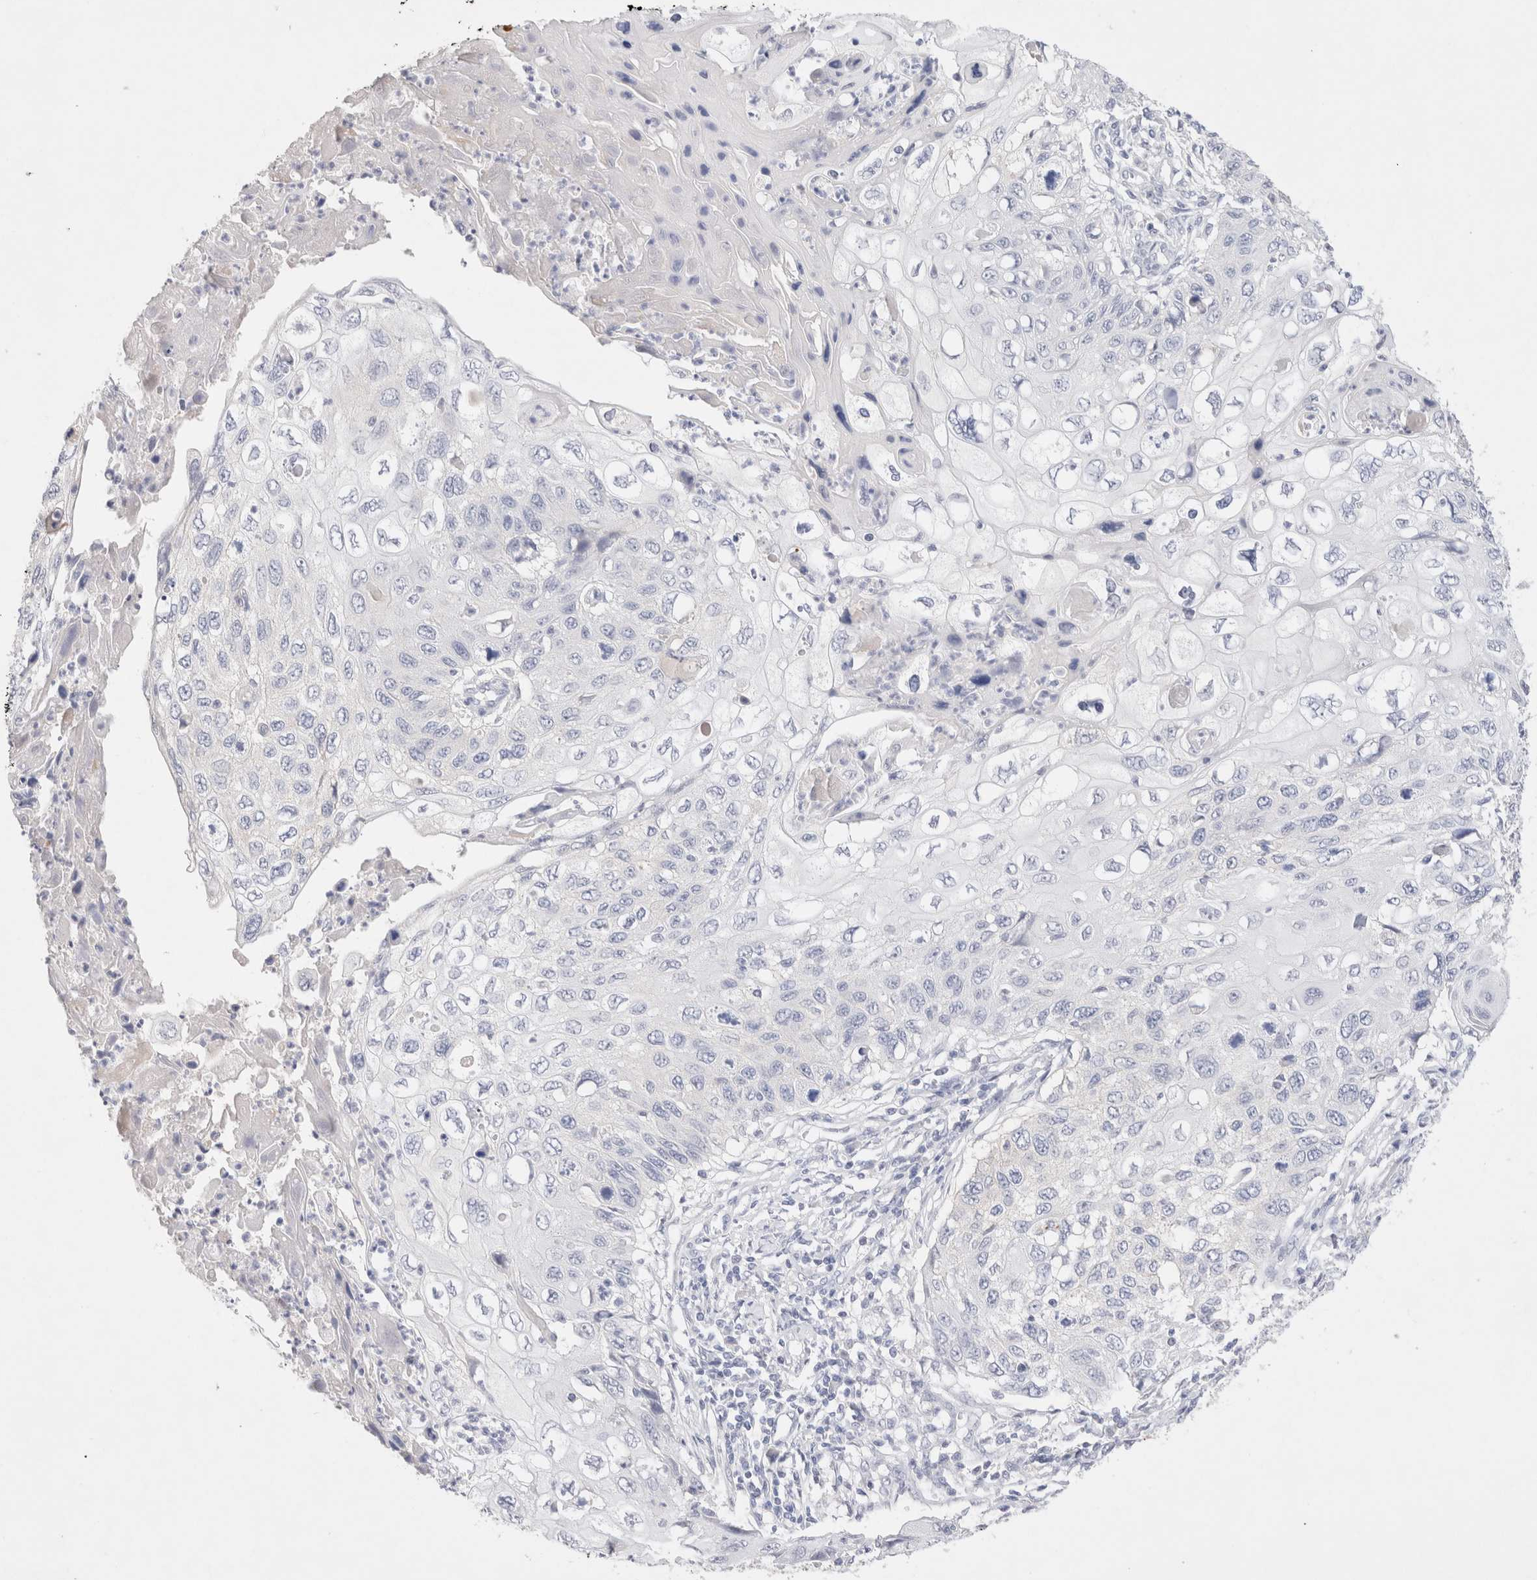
{"staining": {"intensity": "negative", "quantity": "none", "location": "none"}, "tissue": "cervical cancer", "cell_type": "Tumor cells", "image_type": "cancer", "snomed": [{"axis": "morphology", "description": "Squamous cell carcinoma, NOS"}, {"axis": "topography", "description": "Cervix"}], "caption": "The immunohistochemistry micrograph has no significant expression in tumor cells of cervical squamous cell carcinoma tissue.", "gene": "EPCAM", "patient": {"sex": "female", "age": 70}}